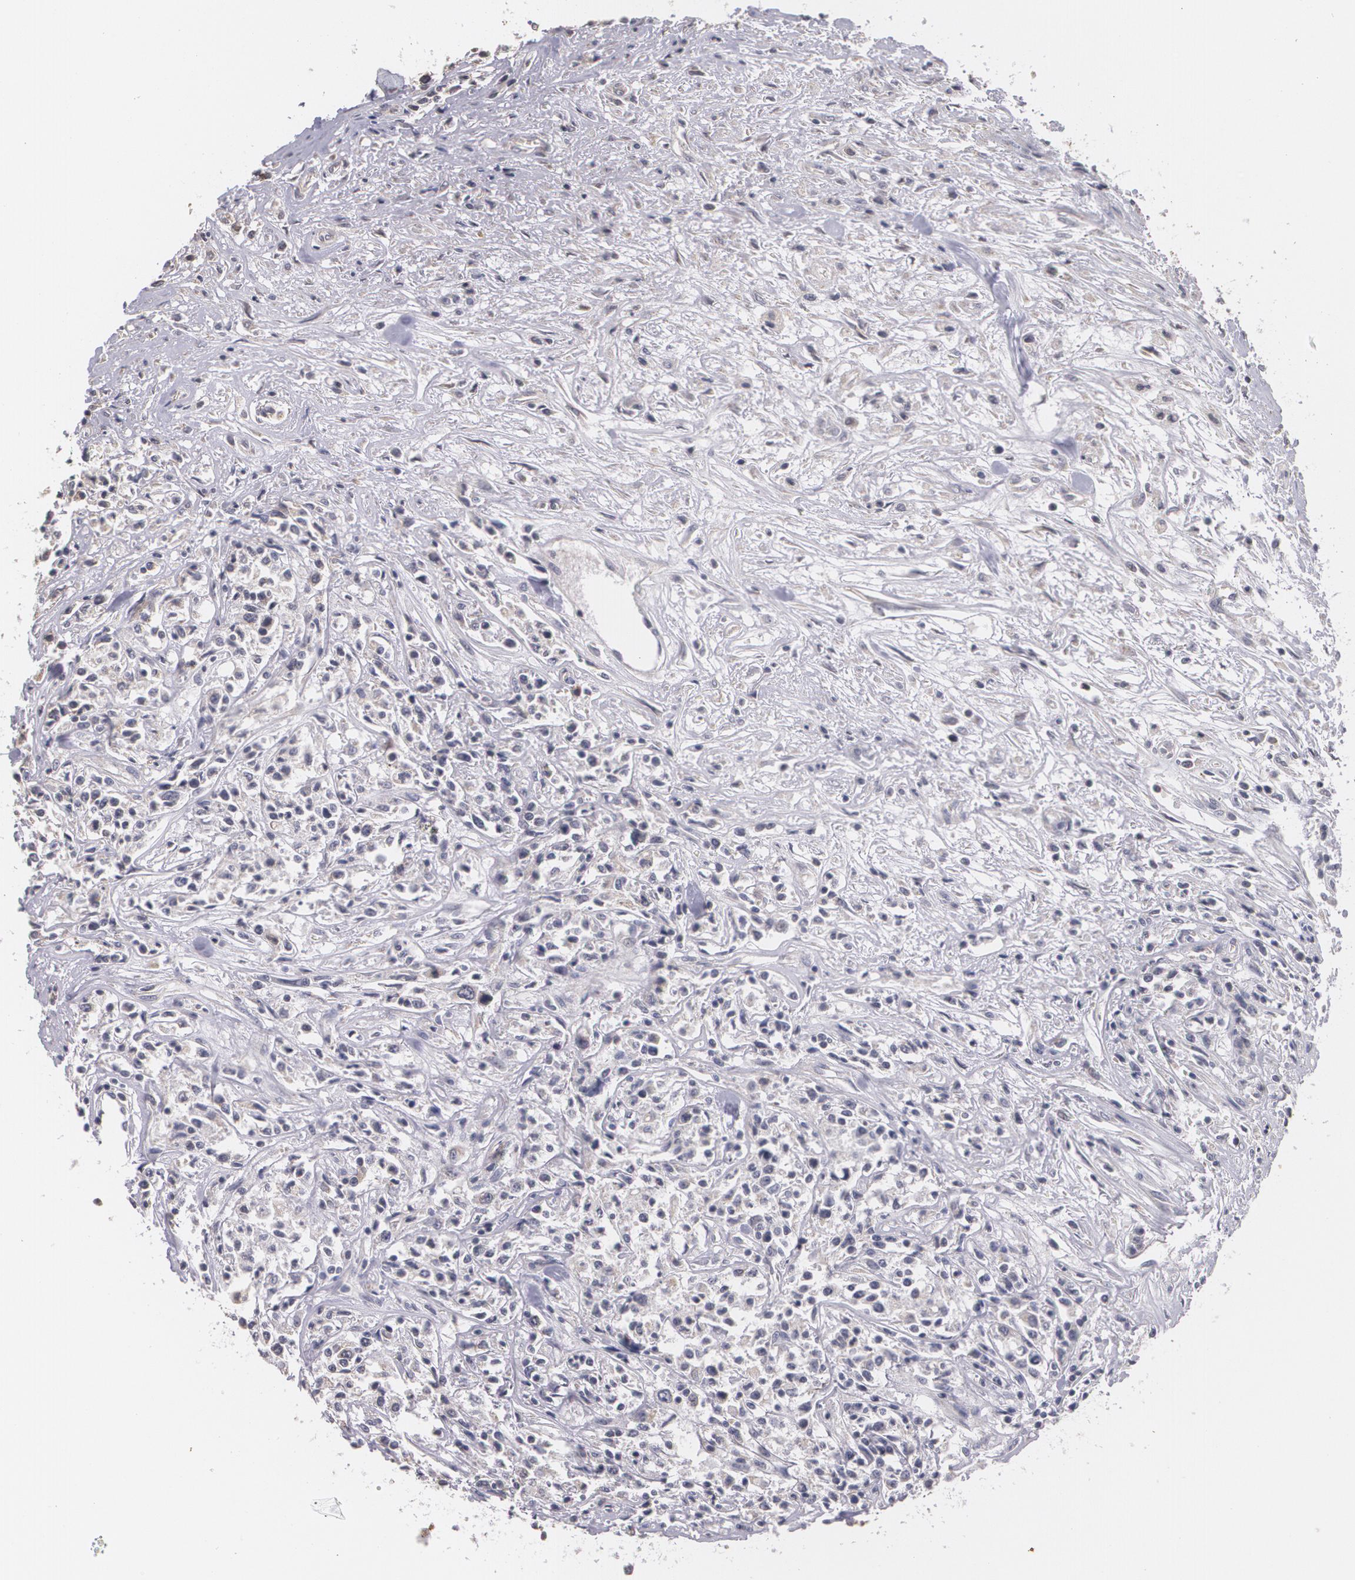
{"staining": {"intensity": "negative", "quantity": "none", "location": "none"}, "tissue": "lymphoma", "cell_type": "Tumor cells", "image_type": "cancer", "snomed": [{"axis": "morphology", "description": "Malignant lymphoma, non-Hodgkin's type, Low grade"}, {"axis": "topography", "description": "Small intestine"}], "caption": "Micrograph shows no significant protein expression in tumor cells of malignant lymphoma, non-Hodgkin's type (low-grade). (DAB (3,3'-diaminobenzidine) immunohistochemistry with hematoxylin counter stain).", "gene": "THRB", "patient": {"sex": "female", "age": 59}}